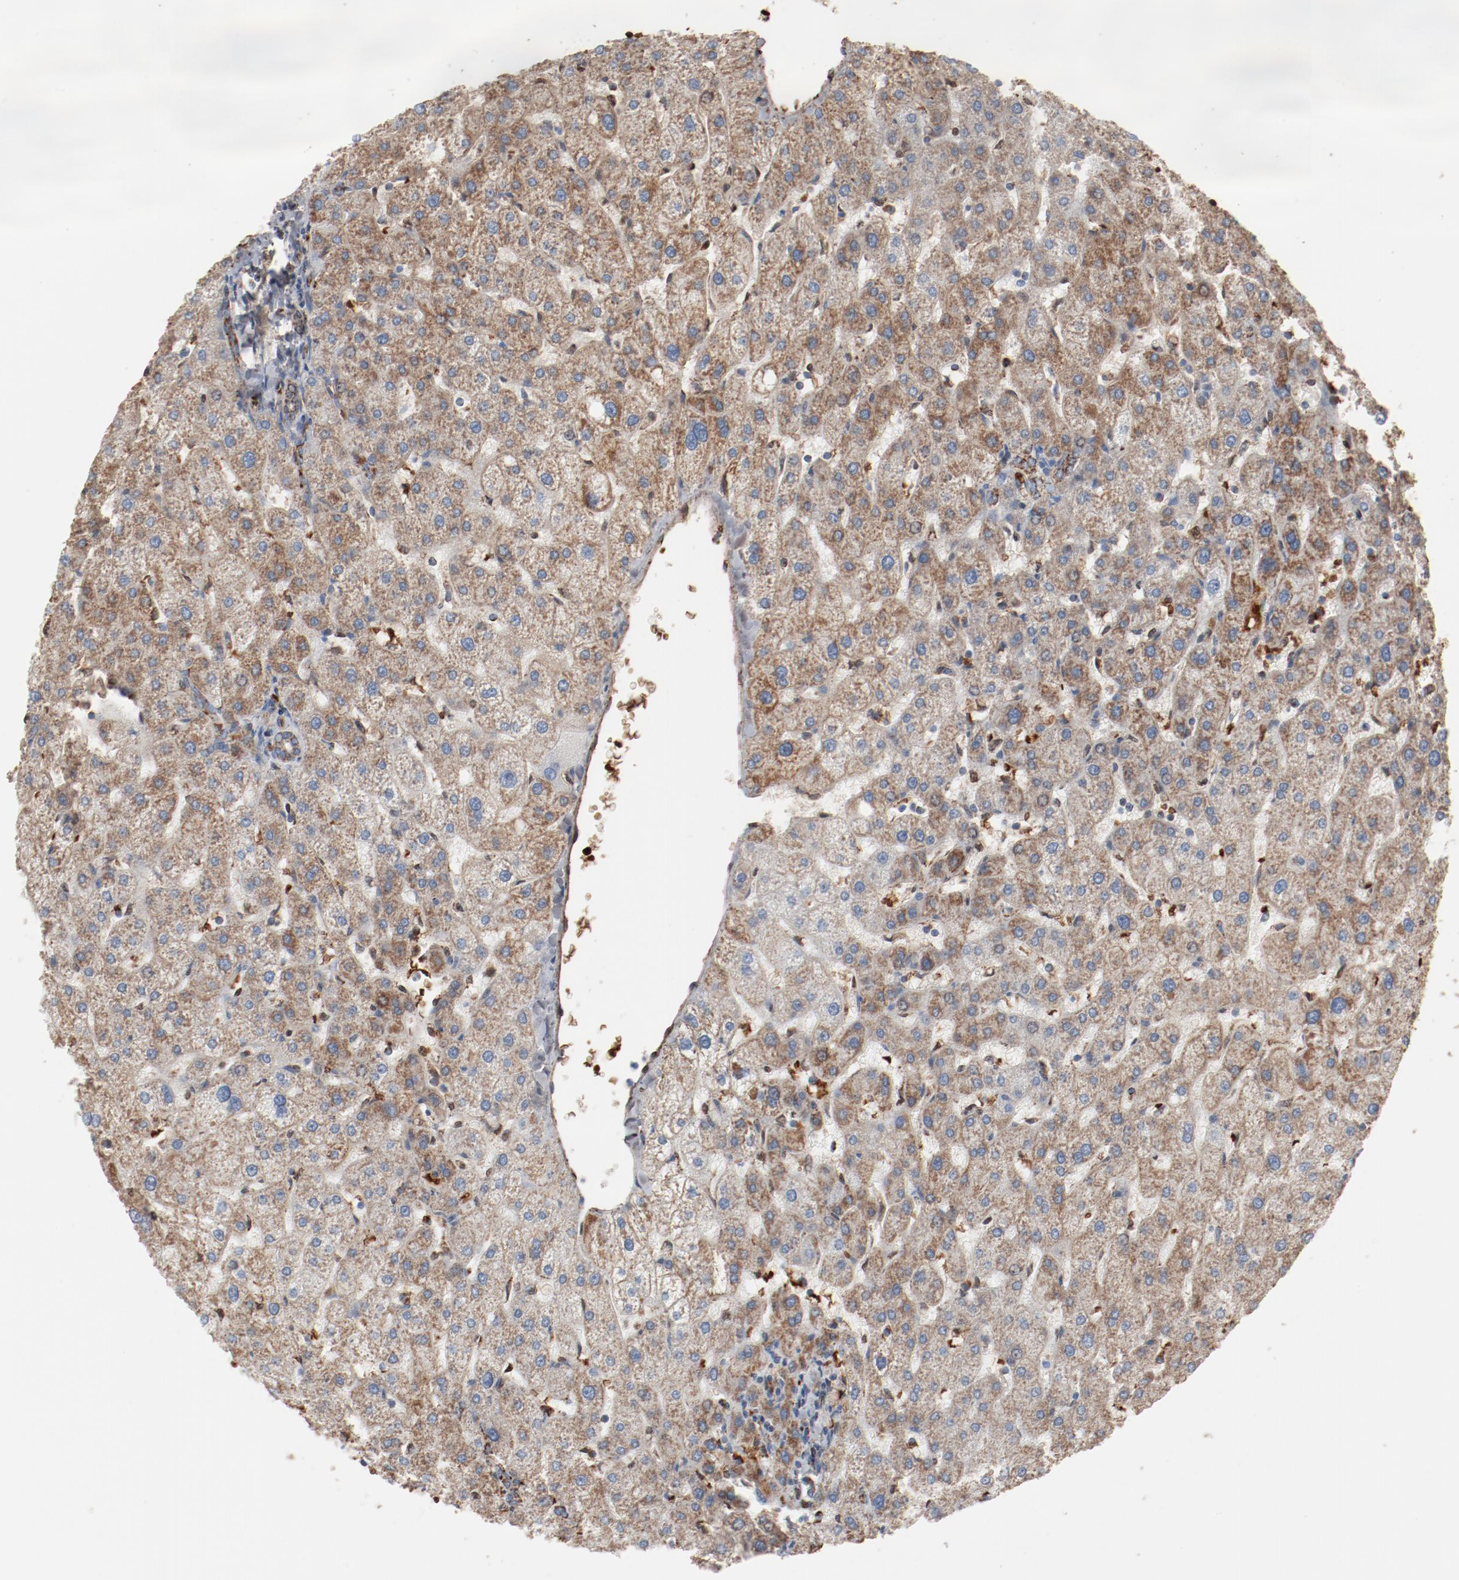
{"staining": {"intensity": "moderate", "quantity": ">75%", "location": "cytoplasmic/membranous"}, "tissue": "liver", "cell_type": "Cholangiocytes", "image_type": "normal", "snomed": [{"axis": "morphology", "description": "Normal tissue, NOS"}, {"axis": "topography", "description": "Liver"}], "caption": "Moderate cytoplasmic/membranous positivity for a protein is present in approximately >75% of cholangiocytes of normal liver using immunohistochemistry.", "gene": "NDUFB8", "patient": {"sex": "male", "age": 67}}